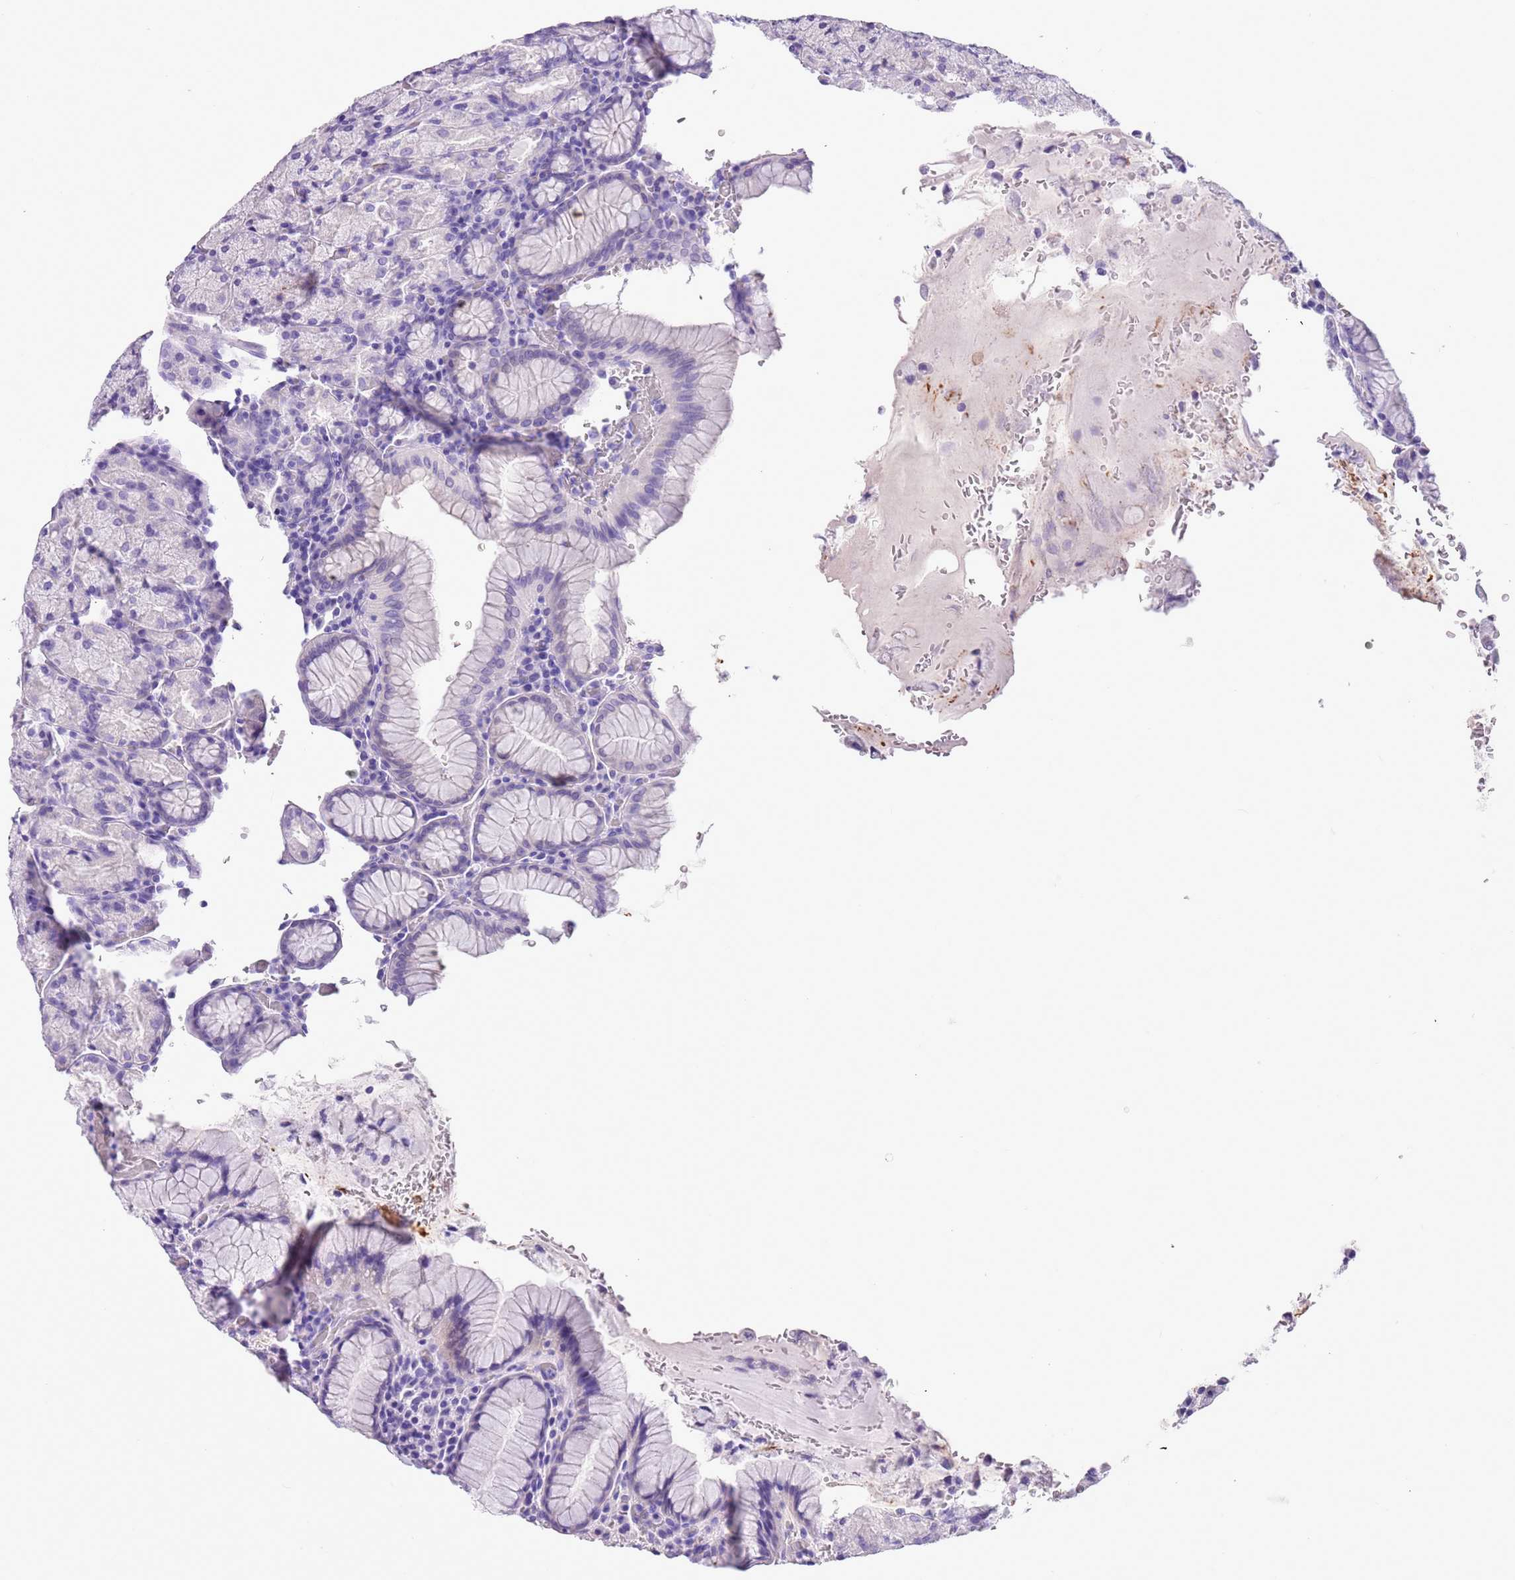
{"staining": {"intensity": "negative", "quantity": "none", "location": "none"}, "tissue": "stomach", "cell_type": "Glandular cells", "image_type": "normal", "snomed": [{"axis": "morphology", "description": "Normal tissue, NOS"}, {"axis": "topography", "description": "Stomach, upper"}, {"axis": "topography", "description": "Stomach, lower"}], "caption": "There is no significant positivity in glandular cells of stomach. (IHC, brightfield microscopy, high magnification).", "gene": "TBC1D10B", "patient": {"sex": "male", "age": 80}}